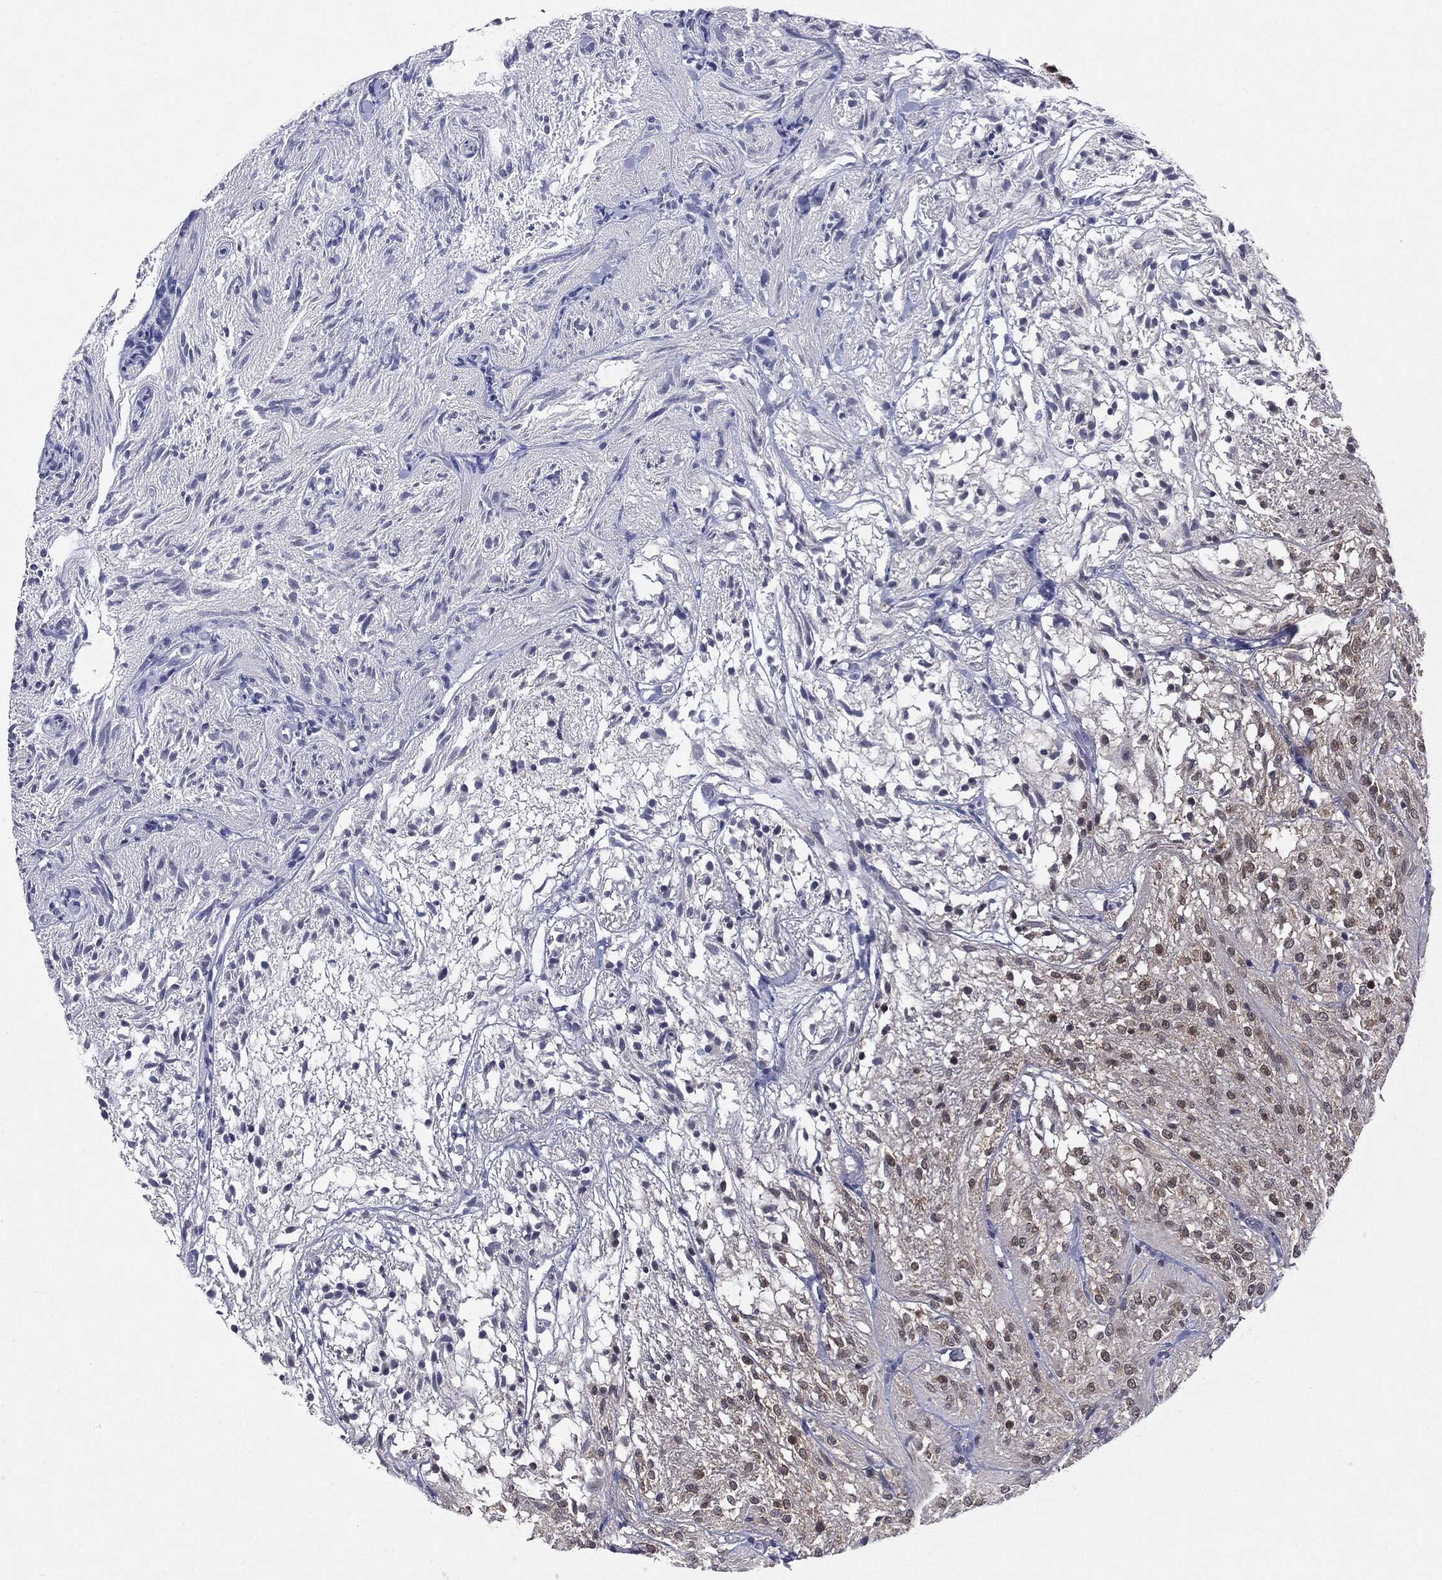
{"staining": {"intensity": "moderate", "quantity": "<25%", "location": "nuclear"}, "tissue": "glioma", "cell_type": "Tumor cells", "image_type": "cancer", "snomed": [{"axis": "morphology", "description": "Glioma, malignant, Low grade"}, {"axis": "topography", "description": "Brain"}], "caption": "High-magnification brightfield microscopy of glioma stained with DAB (brown) and counterstained with hematoxylin (blue). tumor cells exhibit moderate nuclear expression is identified in about<25% of cells.", "gene": "KIF2C", "patient": {"sex": "male", "age": 3}}